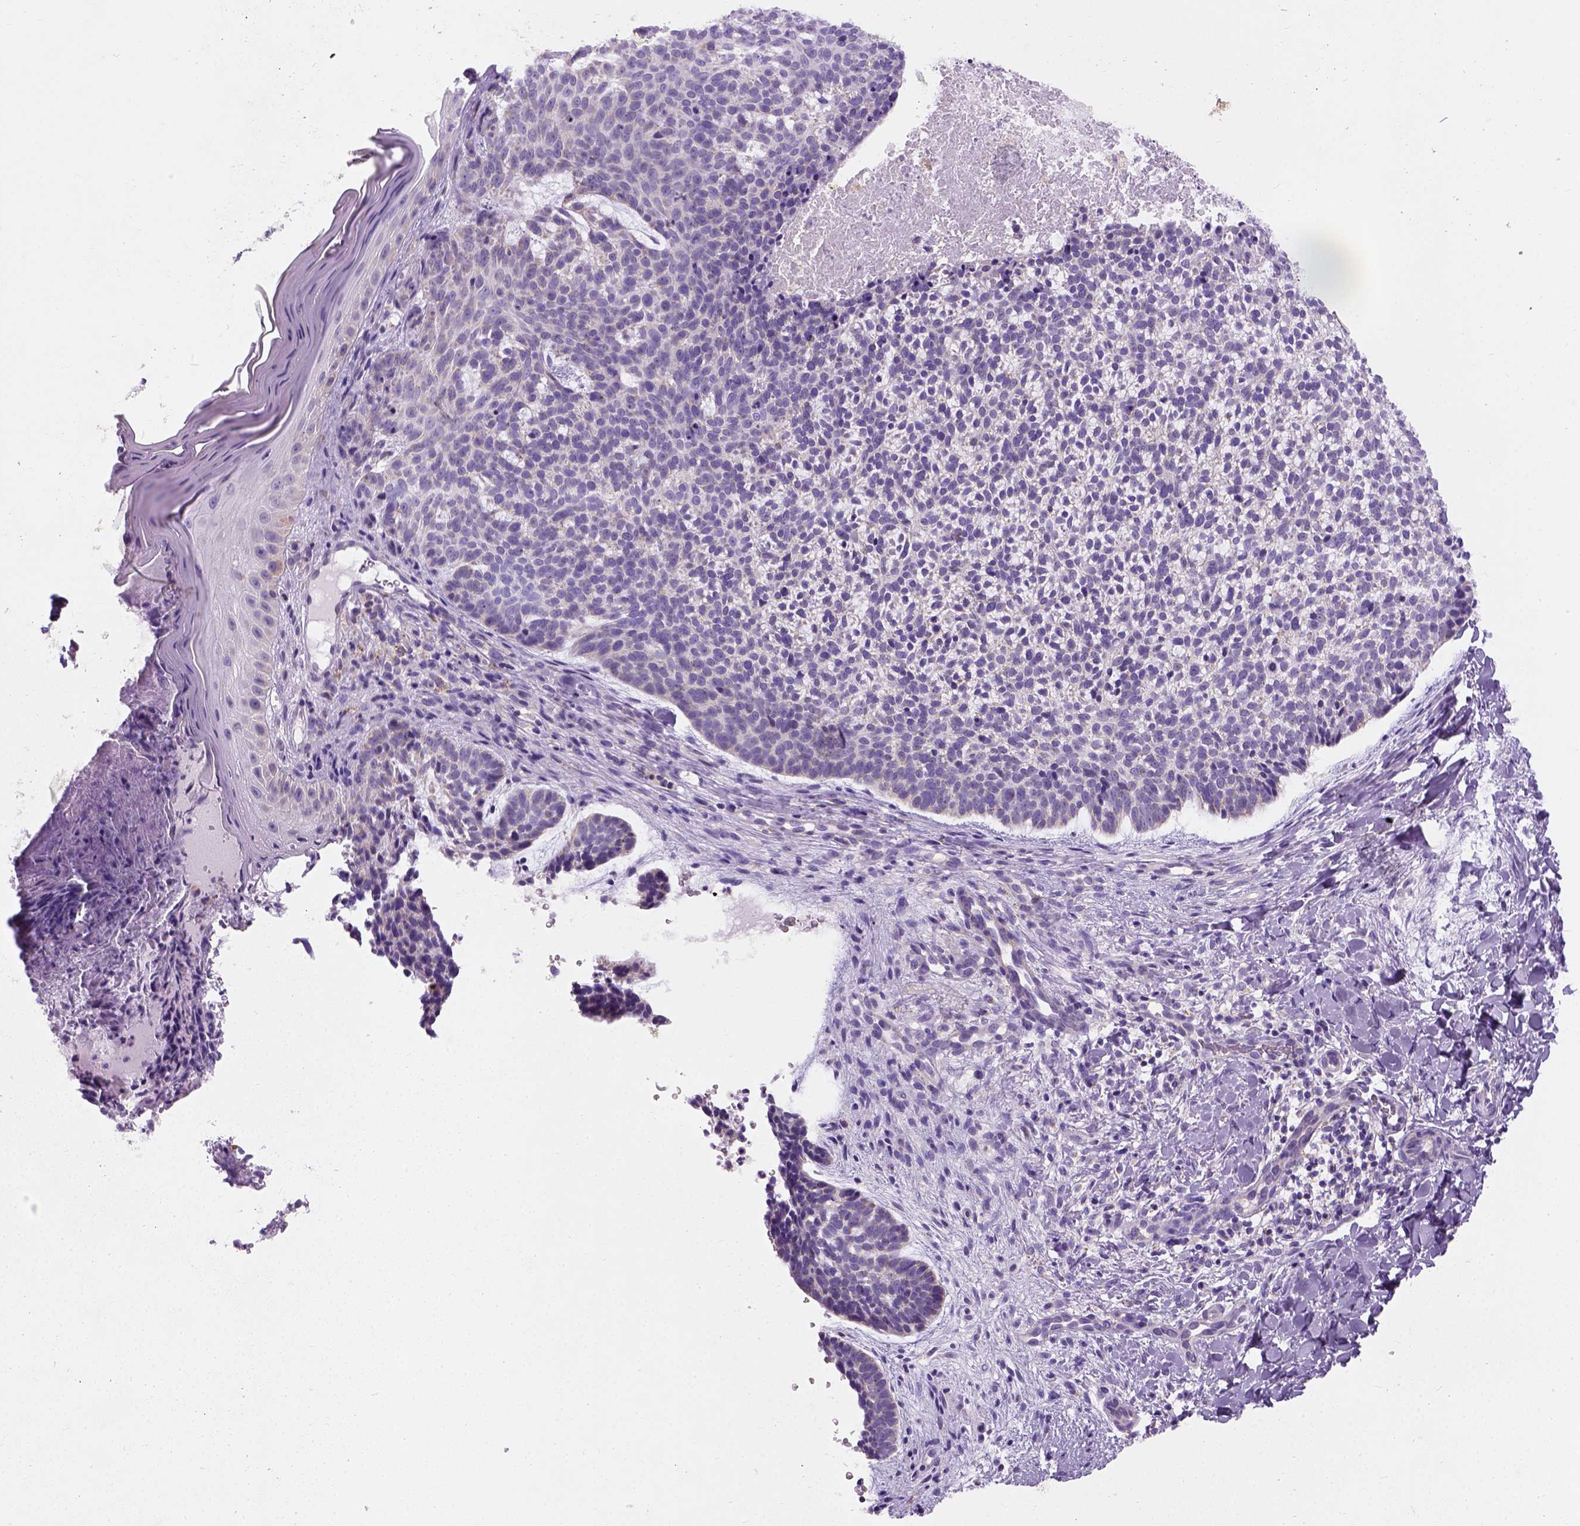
{"staining": {"intensity": "negative", "quantity": "none", "location": "none"}, "tissue": "skin cancer", "cell_type": "Tumor cells", "image_type": "cancer", "snomed": [{"axis": "morphology", "description": "Basal cell carcinoma"}, {"axis": "topography", "description": "Skin"}], "caption": "Image shows no protein staining in tumor cells of skin basal cell carcinoma tissue.", "gene": "CHODL", "patient": {"sex": "male", "age": 64}}